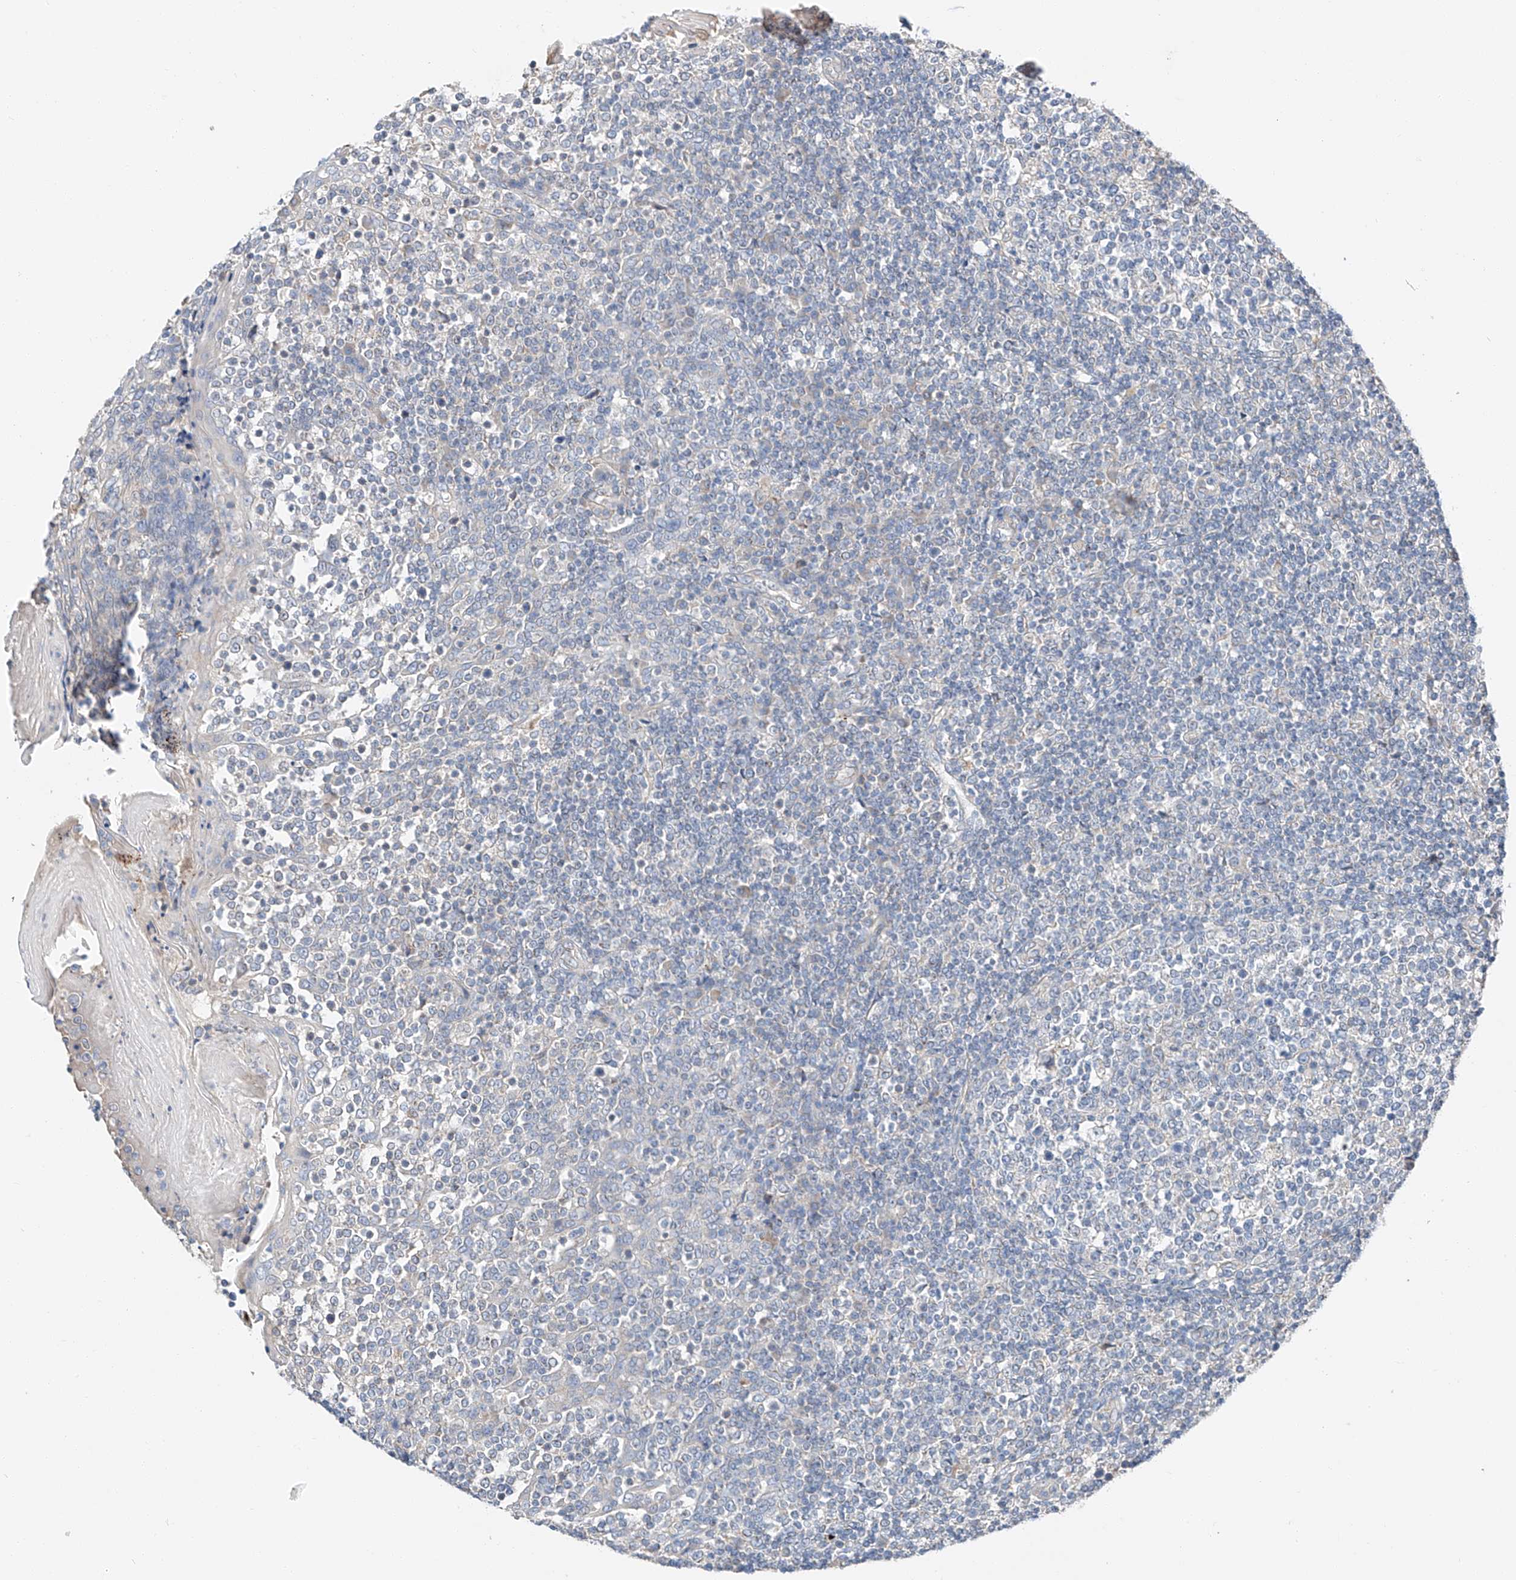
{"staining": {"intensity": "moderate", "quantity": "<25%", "location": "cytoplasmic/membranous"}, "tissue": "tonsil", "cell_type": "Germinal center cells", "image_type": "normal", "snomed": [{"axis": "morphology", "description": "Normal tissue, NOS"}, {"axis": "topography", "description": "Tonsil"}], "caption": "Human tonsil stained for a protein (brown) reveals moderate cytoplasmic/membranous positive positivity in about <25% of germinal center cells.", "gene": "RUSC1", "patient": {"sex": "female", "age": 19}}